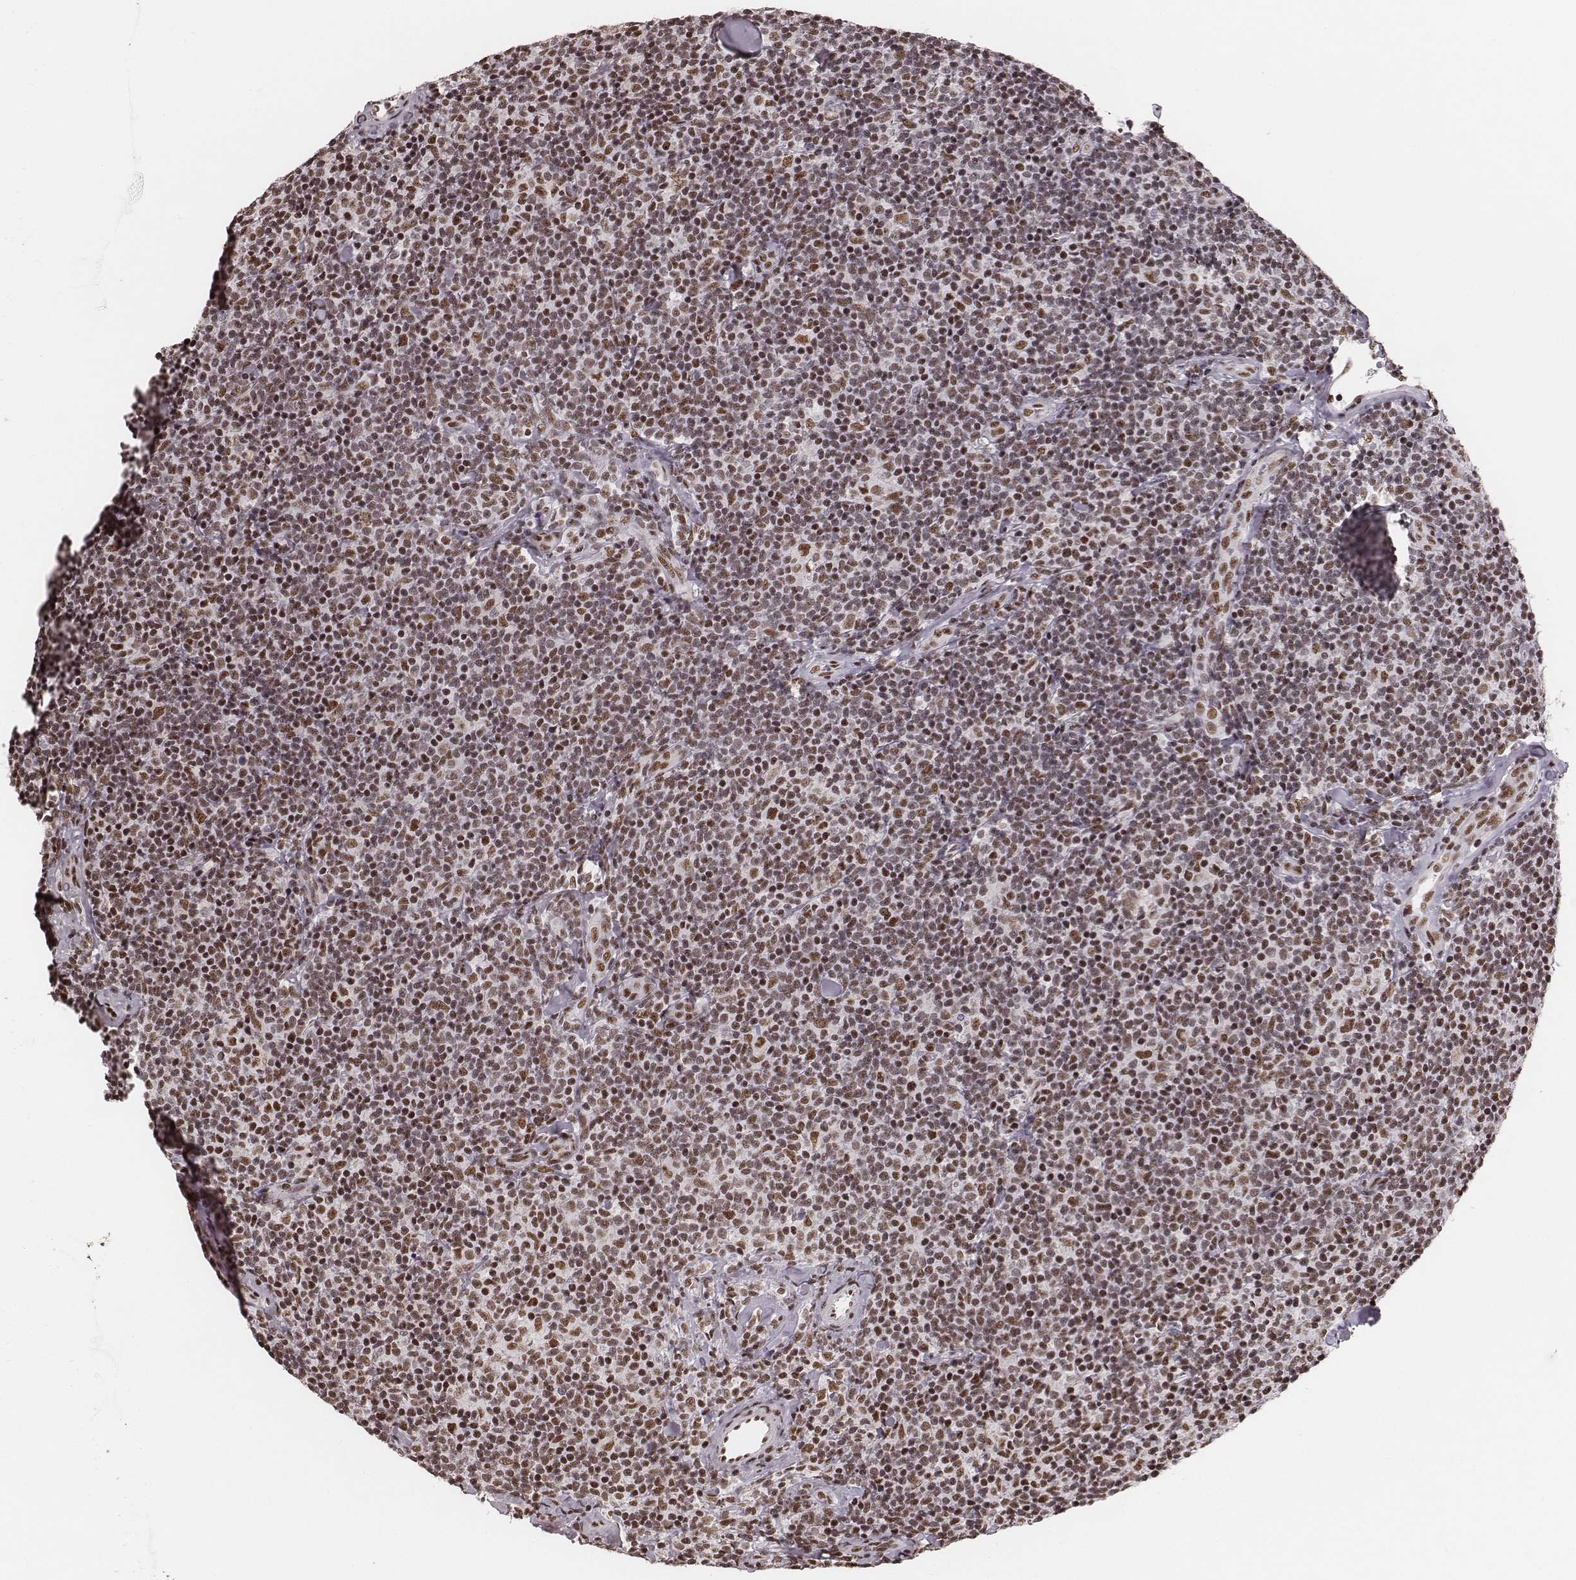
{"staining": {"intensity": "moderate", "quantity": ">75%", "location": "nuclear"}, "tissue": "lymphoma", "cell_type": "Tumor cells", "image_type": "cancer", "snomed": [{"axis": "morphology", "description": "Malignant lymphoma, non-Hodgkin's type, Low grade"}, {"axis": "topography", "description": "Lymph node"}], "caption": "Approximately >75% of tumor cells in malignant lymphoma, non-Hodgkin's type (low-grade) show moderate nuclear protein staining as visualized by brown immunohistochemical staining.", "gene": "LUC7L", "patient": {"sex": "female", "age": 56}}